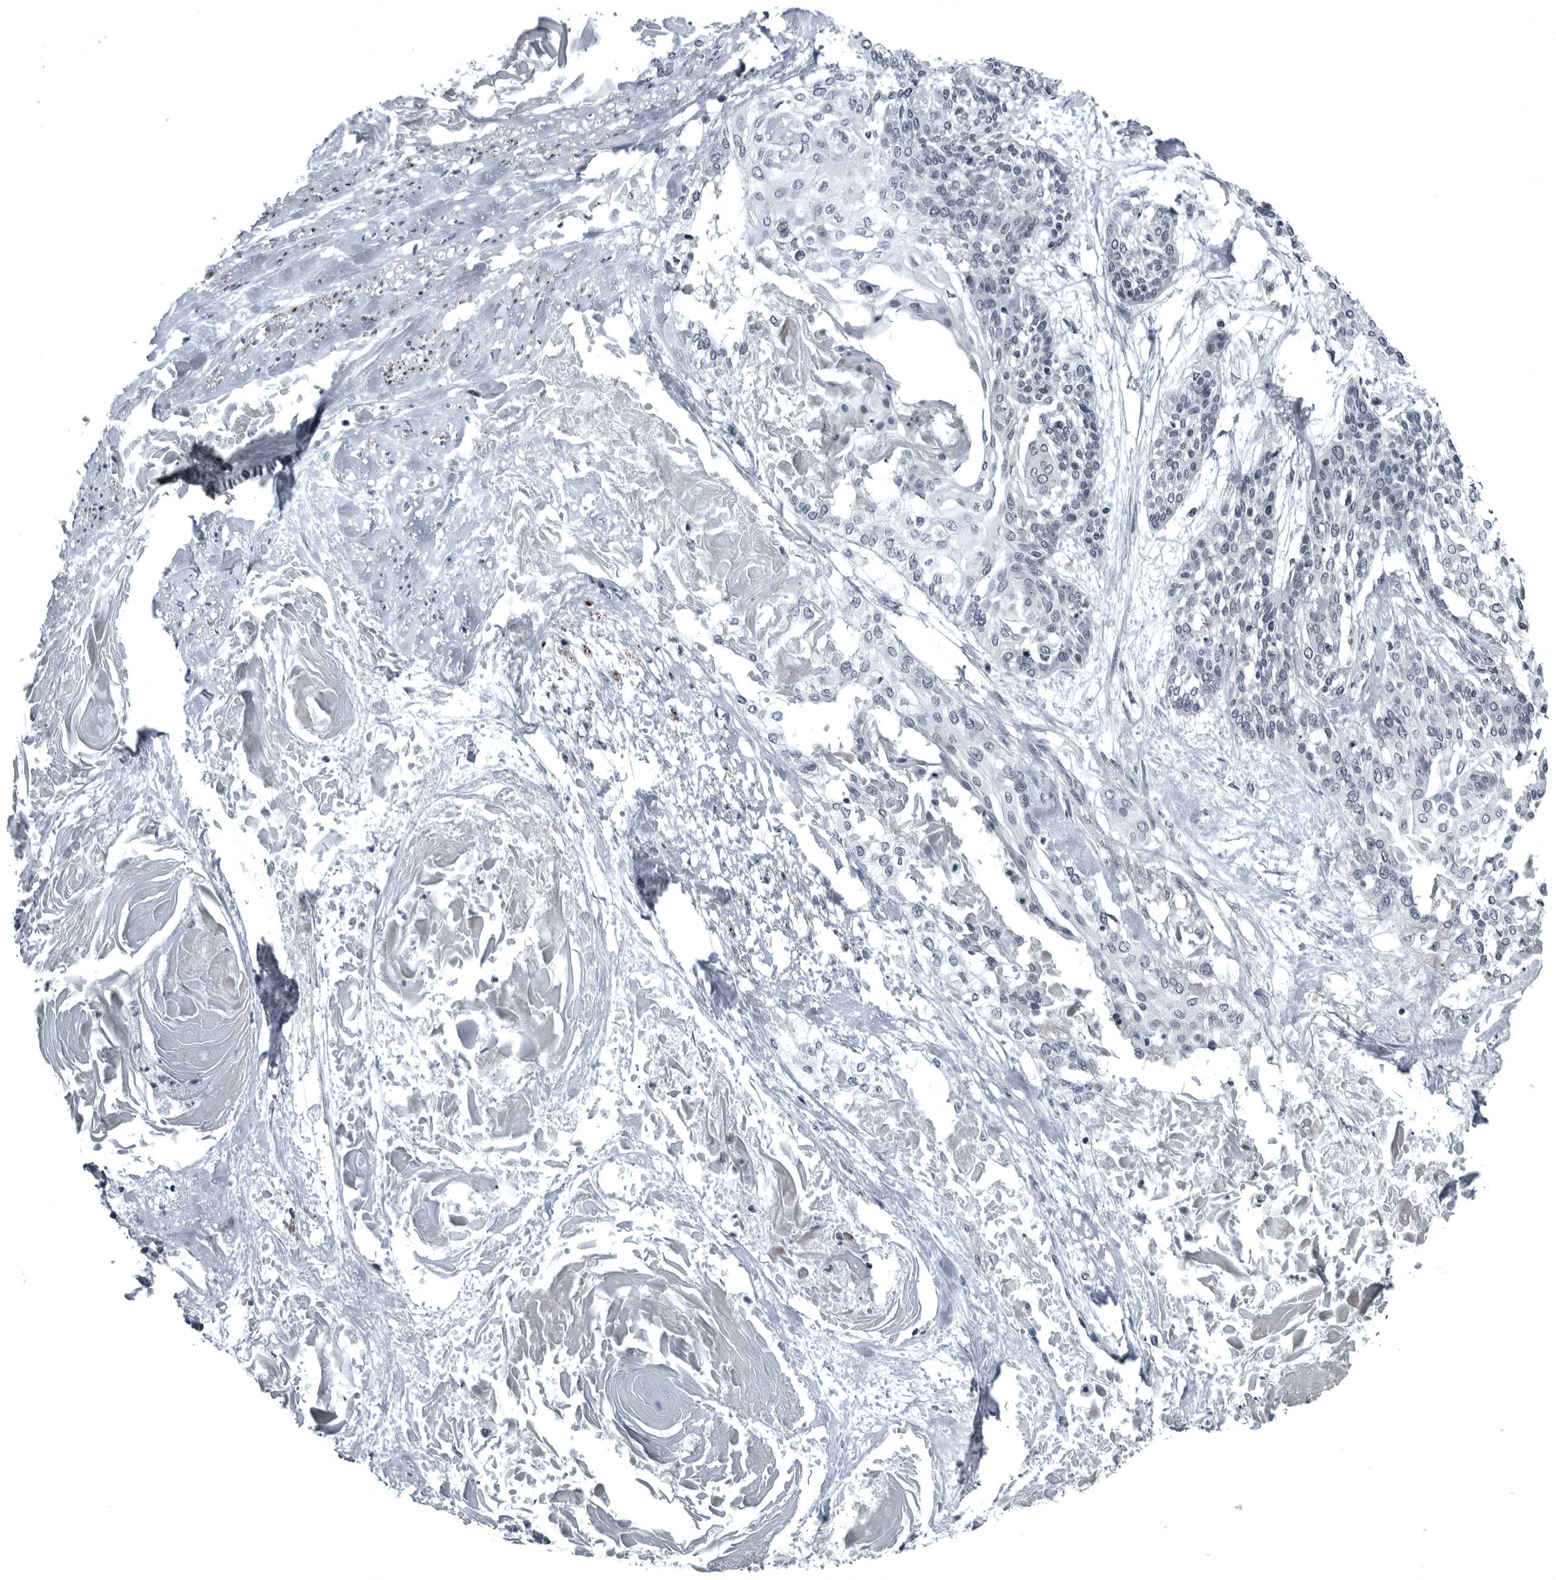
{"staining": {"intensity": "negative", "quantity": "none", "location": "none"}, "tissue": "cervical cancer", "cell_type": "Tumor cells", "image_type": "cancer", "snomed": [{"axis": "morphology", "description": "Squamous cell carcinoma, NOS"}, {"axis": "topography", "description": "Cervix"}], "caption": "Tumor cells are negative for protein expression in human squamous cell carcinoma (cervical). (Brightfield microscopy of DAB (3,3'-diaminobenzidine) IHC at high magnification).", "gene": "GAK", "patient": {"sex": "female", "age": 57}}